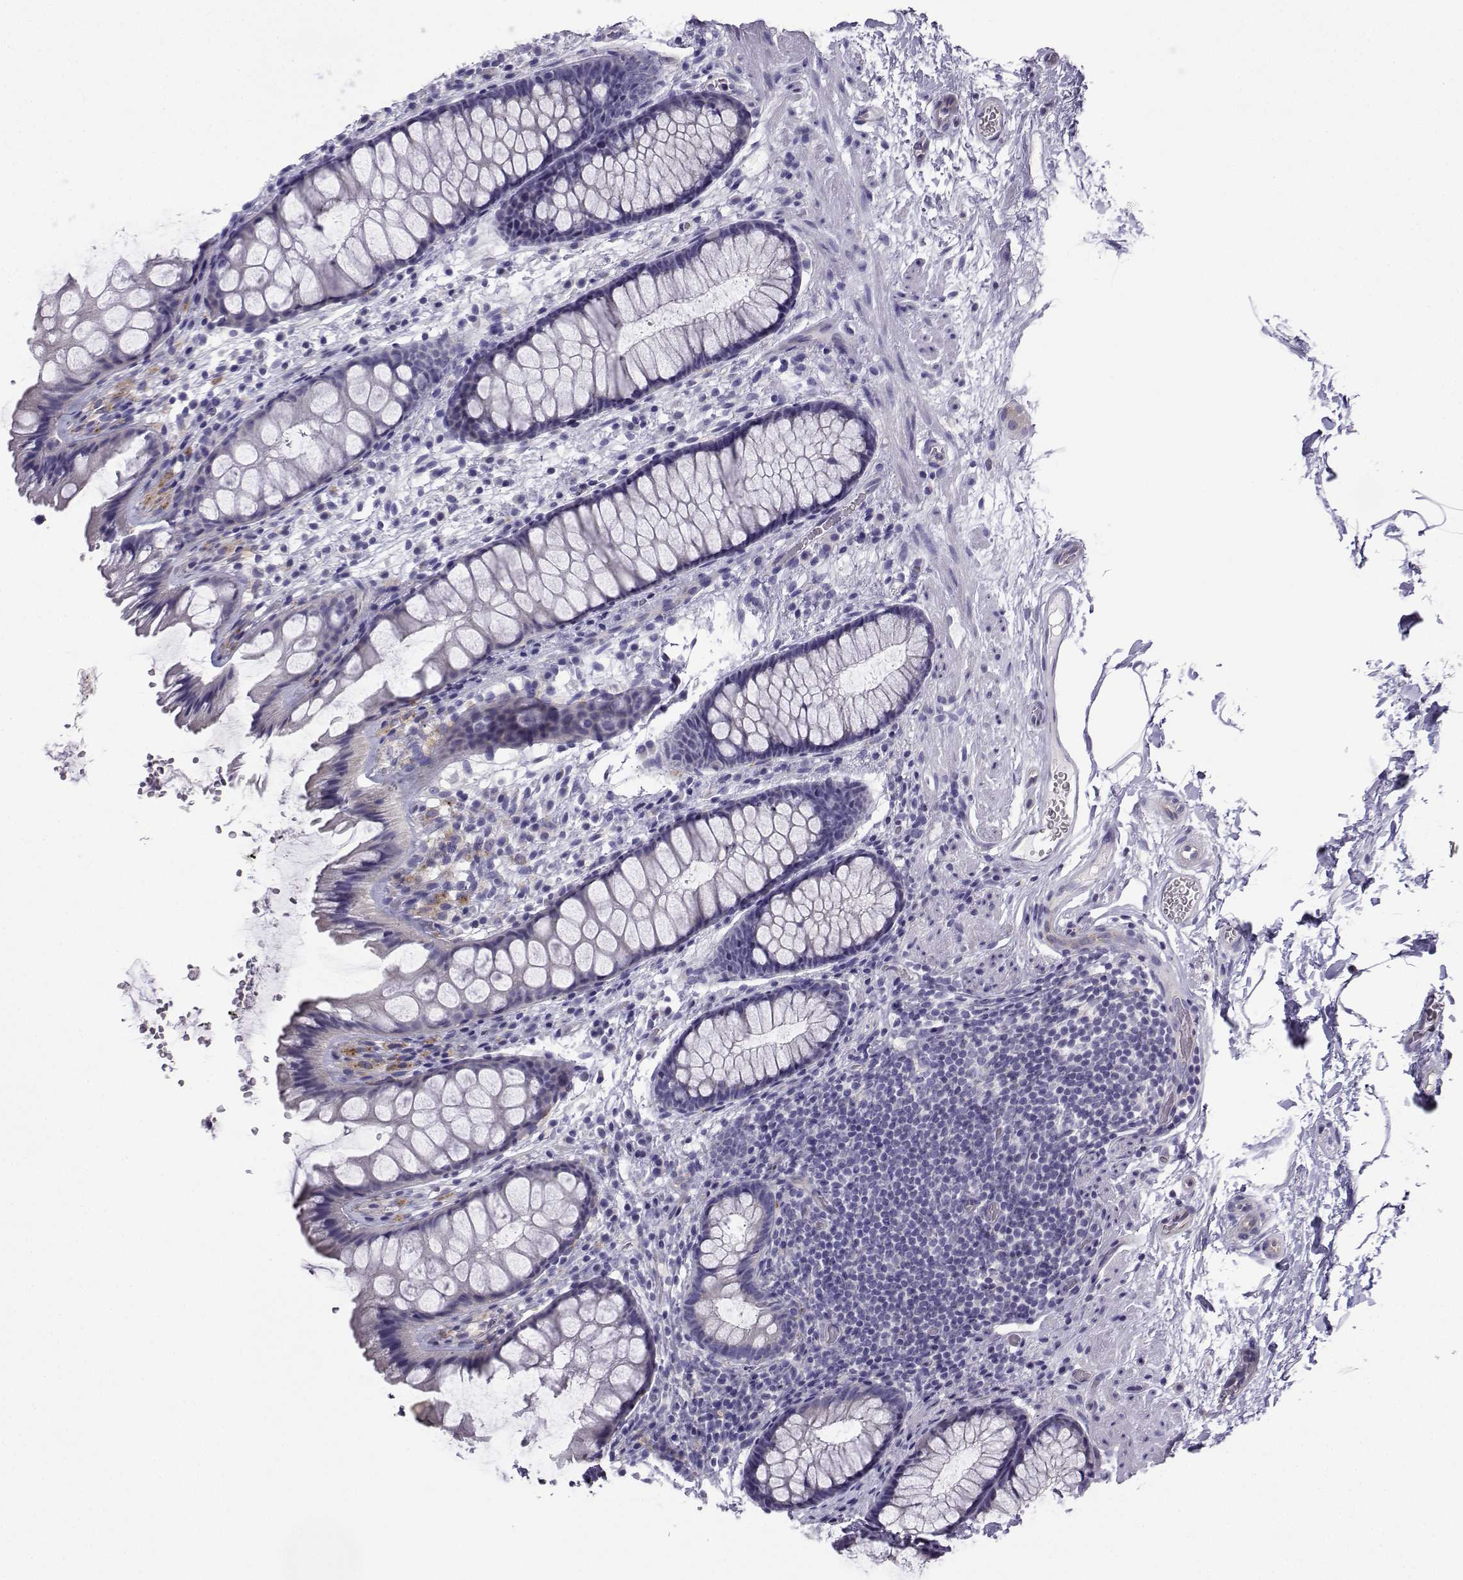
{"staining": {"intensity": "negative", "quantity": "none", "location": "none"}, "tissue": "rectum", "cell_type": "Glandular cells", "image_type": "normal", "snomed": [{"axis": "morphology", "description": "Normal tissue, NOS"}, {"axis": "topography", "description": "Rectum"}], "caption": "Rectum was stained to show a protein in brown. There is no significant staining in glandular cells.", "gene": "CFAP70", "patient": {"sex": "female", "age": 62}}